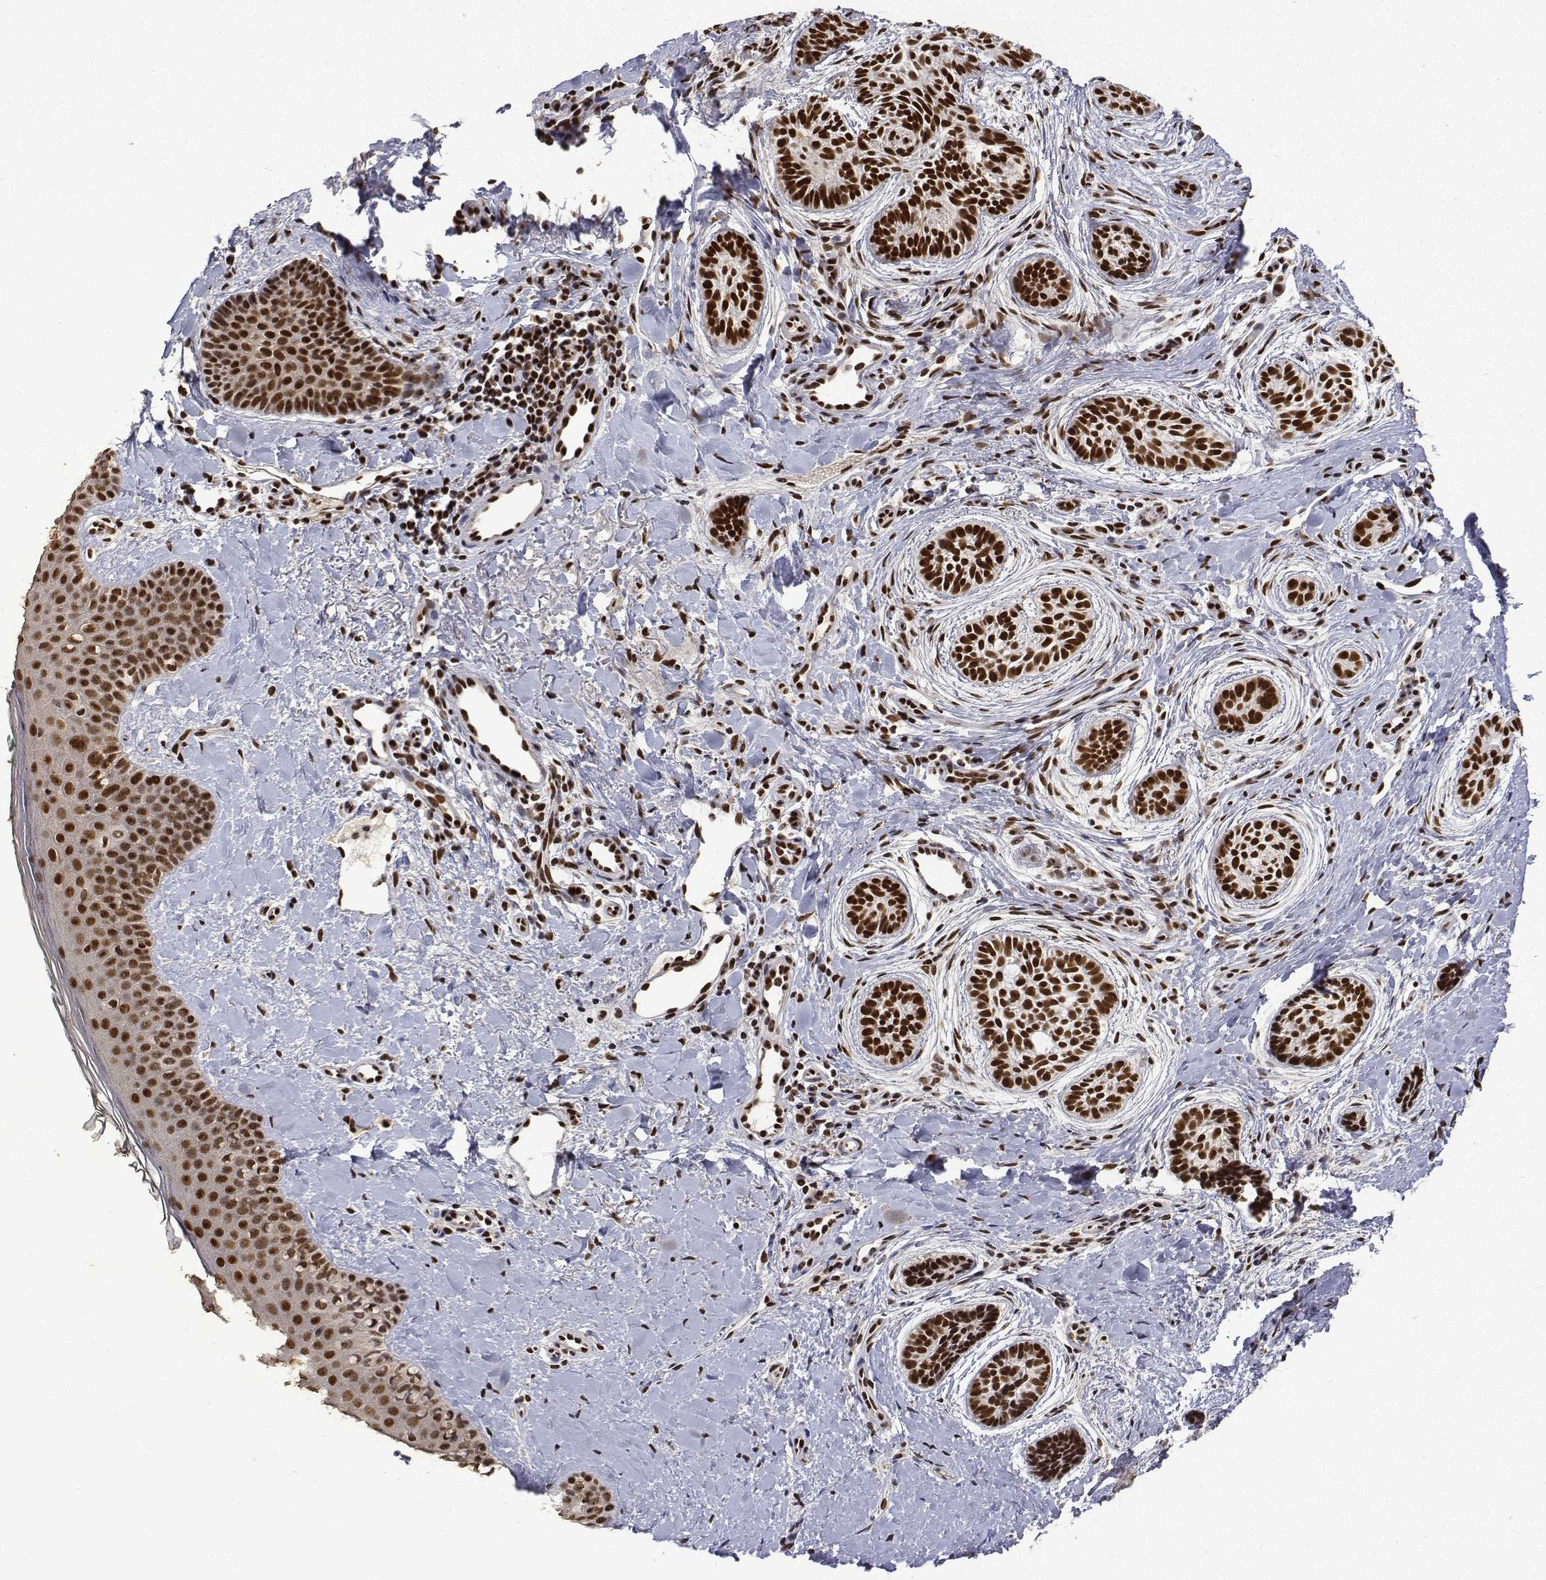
{"staining": {"intensity": "strong", "quantity": ">75%", "location": "nuclear"}, "tissue": "skin cancer", "cell_type": "Tumor cells", "image_type": "cancer", "snomed": [{"axis": "morphology", "description": "Basal cell carcinoma"}, {"axis": "topography", "description": "Skin"}], "caption": "Skin cancer (basal cell carcinoma) stained with a brown dye displays strong nuclear positive positivity in about >75% of tumor cells.", "gene": "ATRX", "patient": {"sex": "male", "age": 63}}